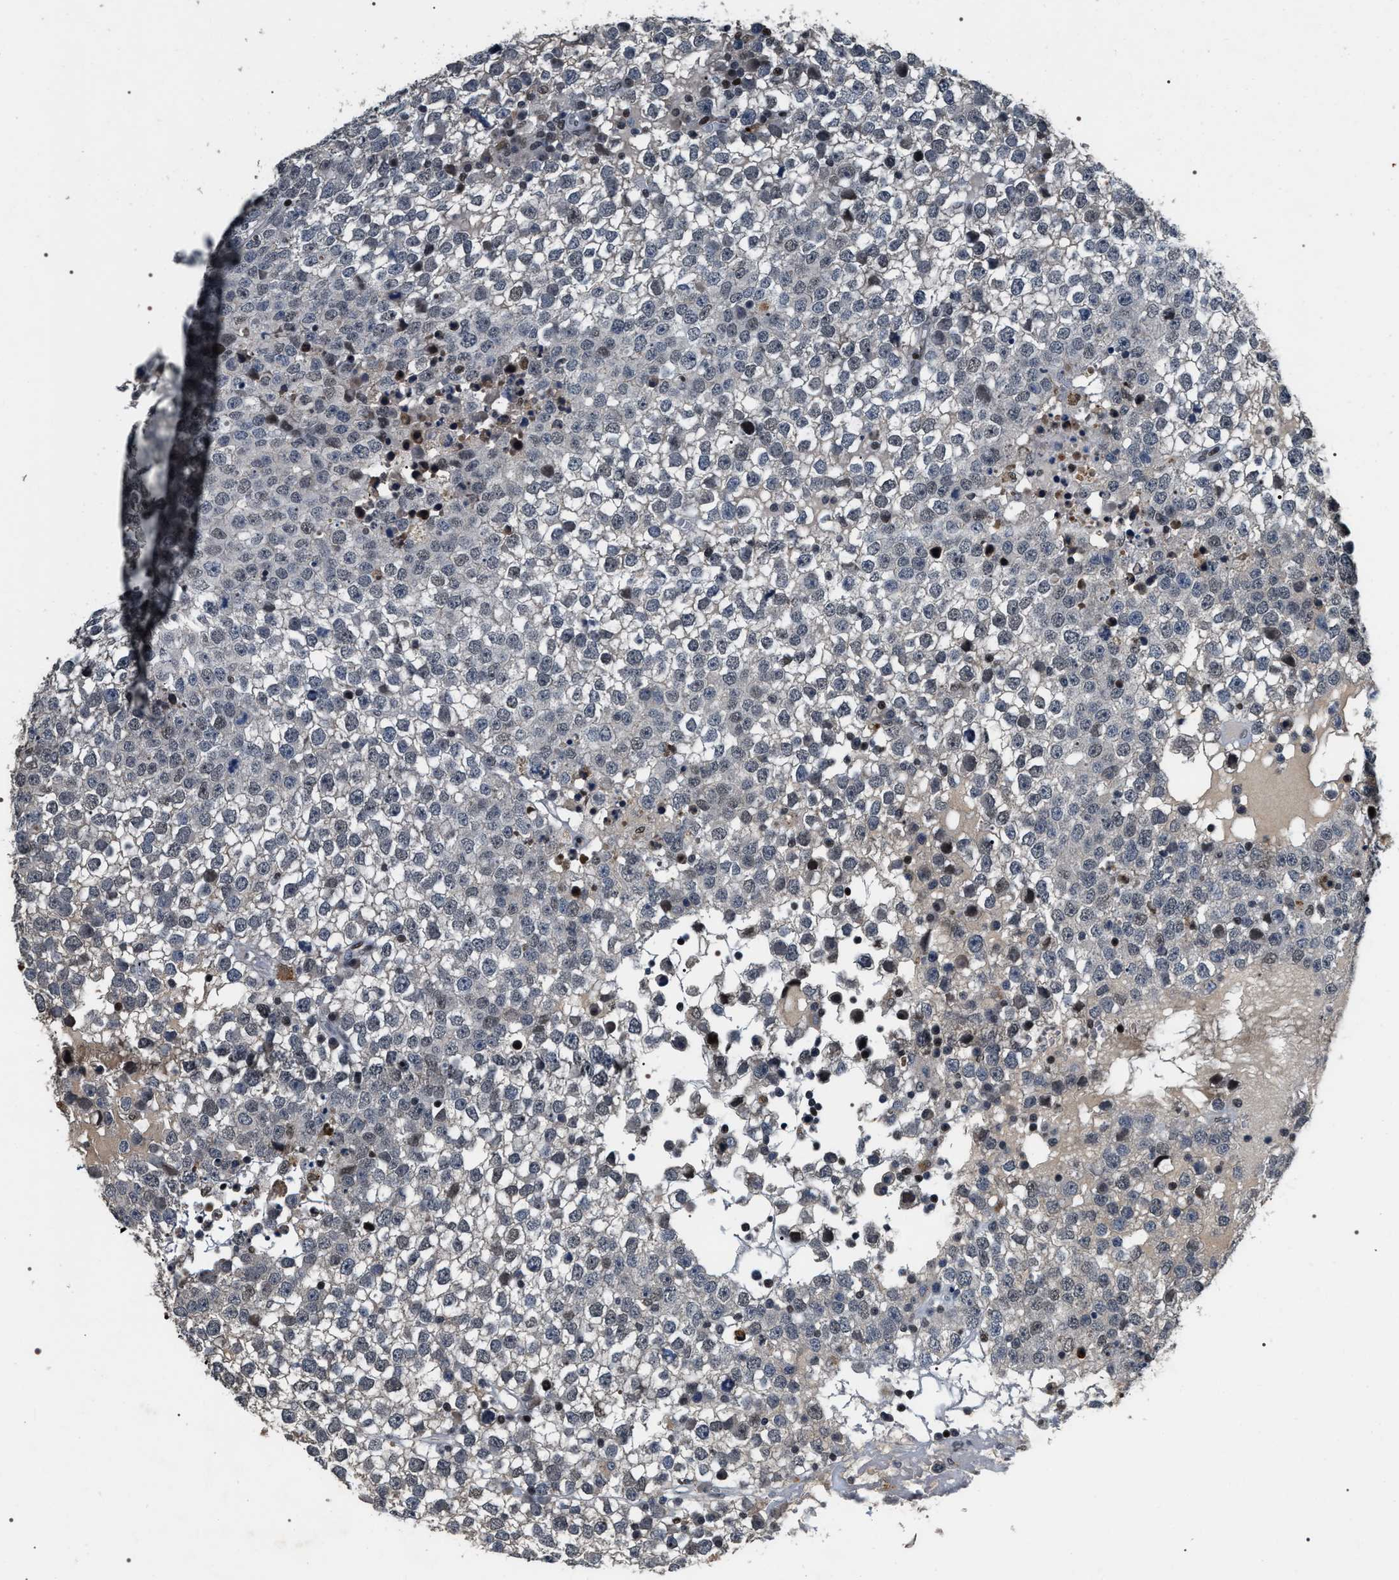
{"staining": {"intensity": "weak", "quantity": "<25%", "location": "nuclear"}, "tissue": "testis cancer", "cell_type": "Tumor cells", "image_type": "cancer", "snomed": [{"axis": "morphology", "description": "Seminoma, NOS"}, {"axis": "topography", "description": "Testis"}], "caption": "An immunohistochemistry (IHC) histopathology image of testis seminoma is shown. There is no staining in tumor cells of testis seminoma.", "gene": "C7orf25", "patient": {"sex": "male", "age": 65}}